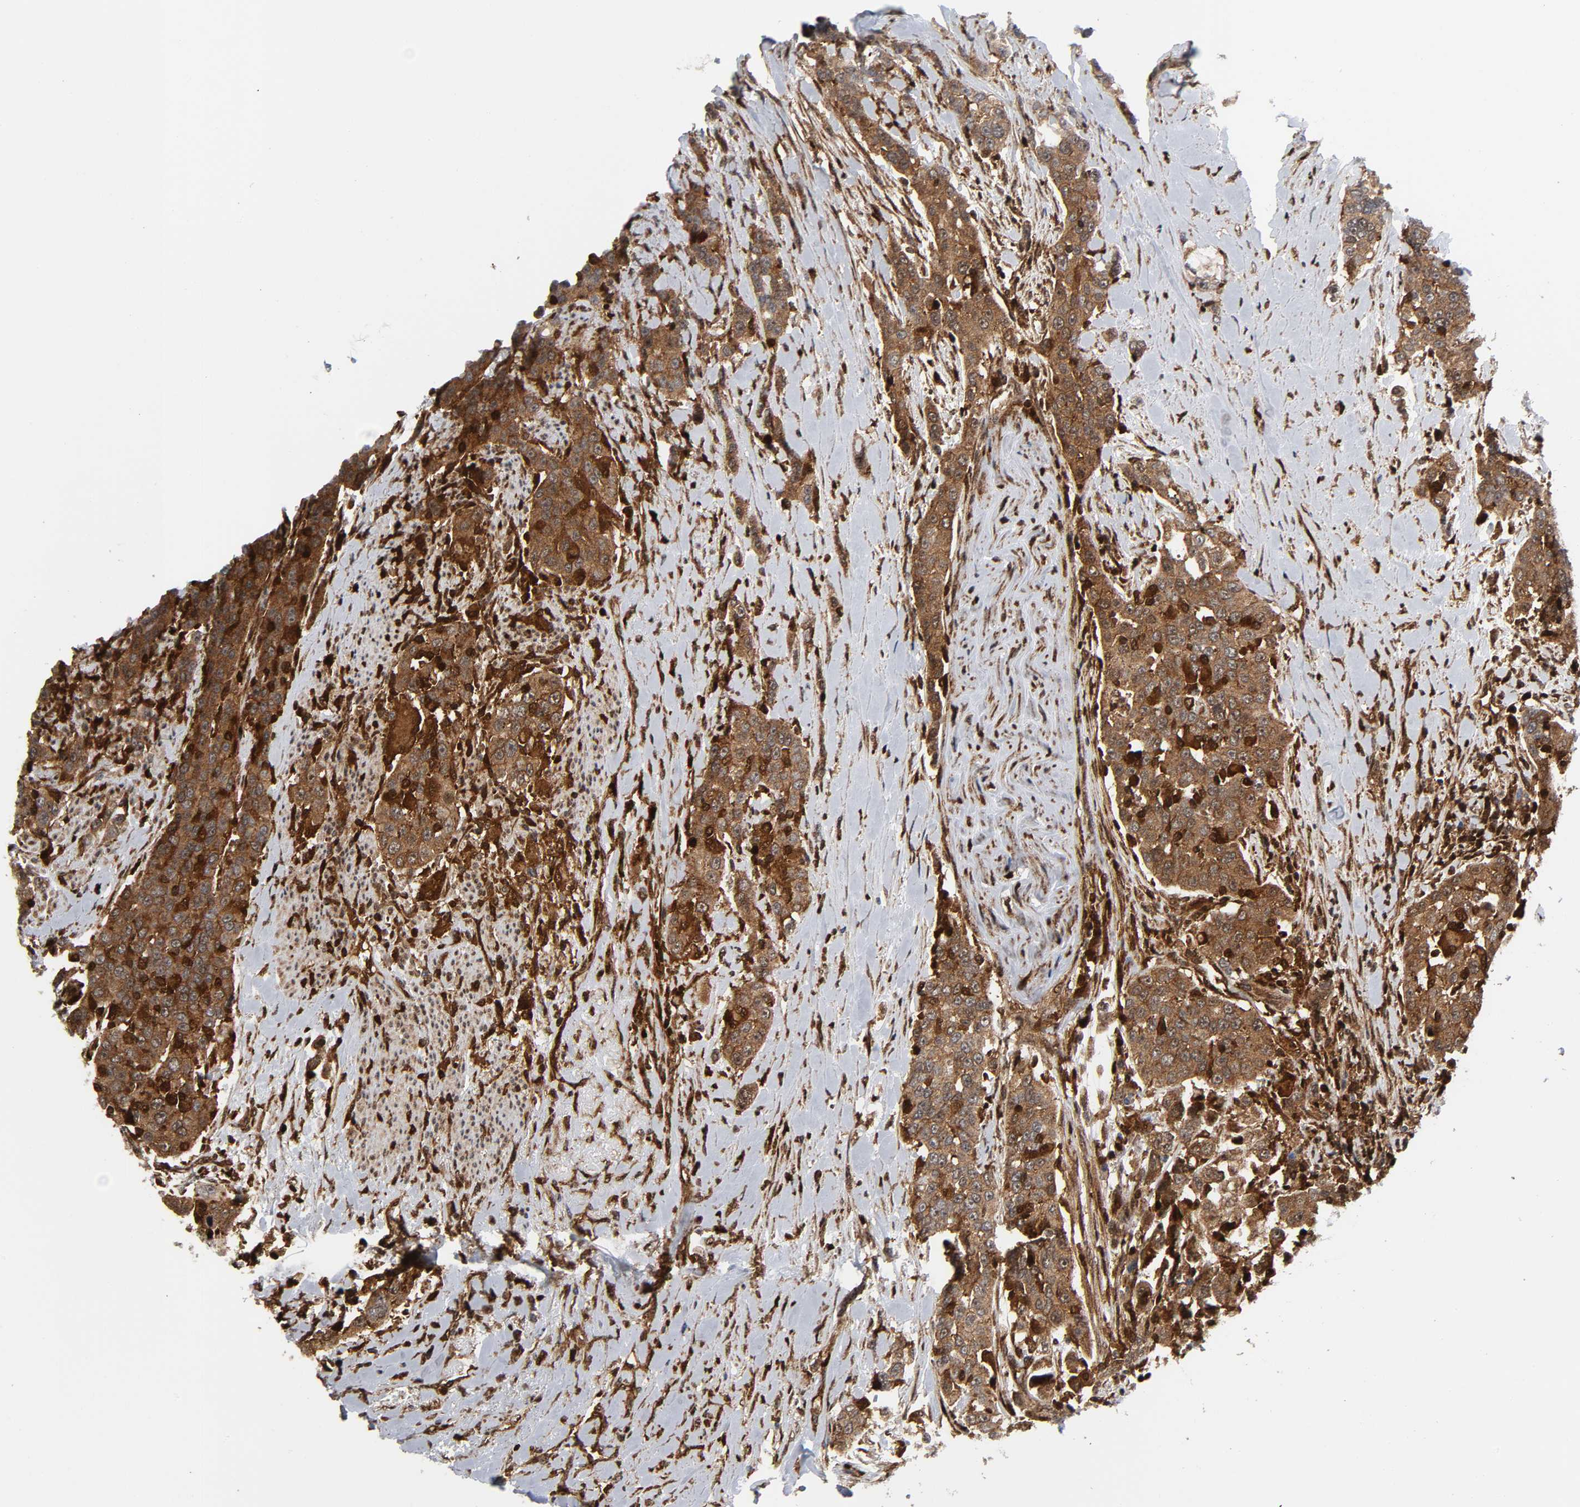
{"staining": {"intensity": "strong", "quantity": ">75%", "location": "cytoplasmic/membranous"}, "tissue": "urothelial cancer", "cell_type": "Tumor cells", "image_type": "cancer", "snomed": [{"axis": "morphology", "description": "Urothelial carcinoma, High grade"}, {"axis": "topography", "description": "Urinary bladder"}], "caption": "Brown immunohistochemical staining in human urothelial cancer exhibits strong cytoplasmic/membranous positivity in approximately >75% of tumor cells.", "gene": "MAPK1", "patient": {"sex": "female", "age": 80}}